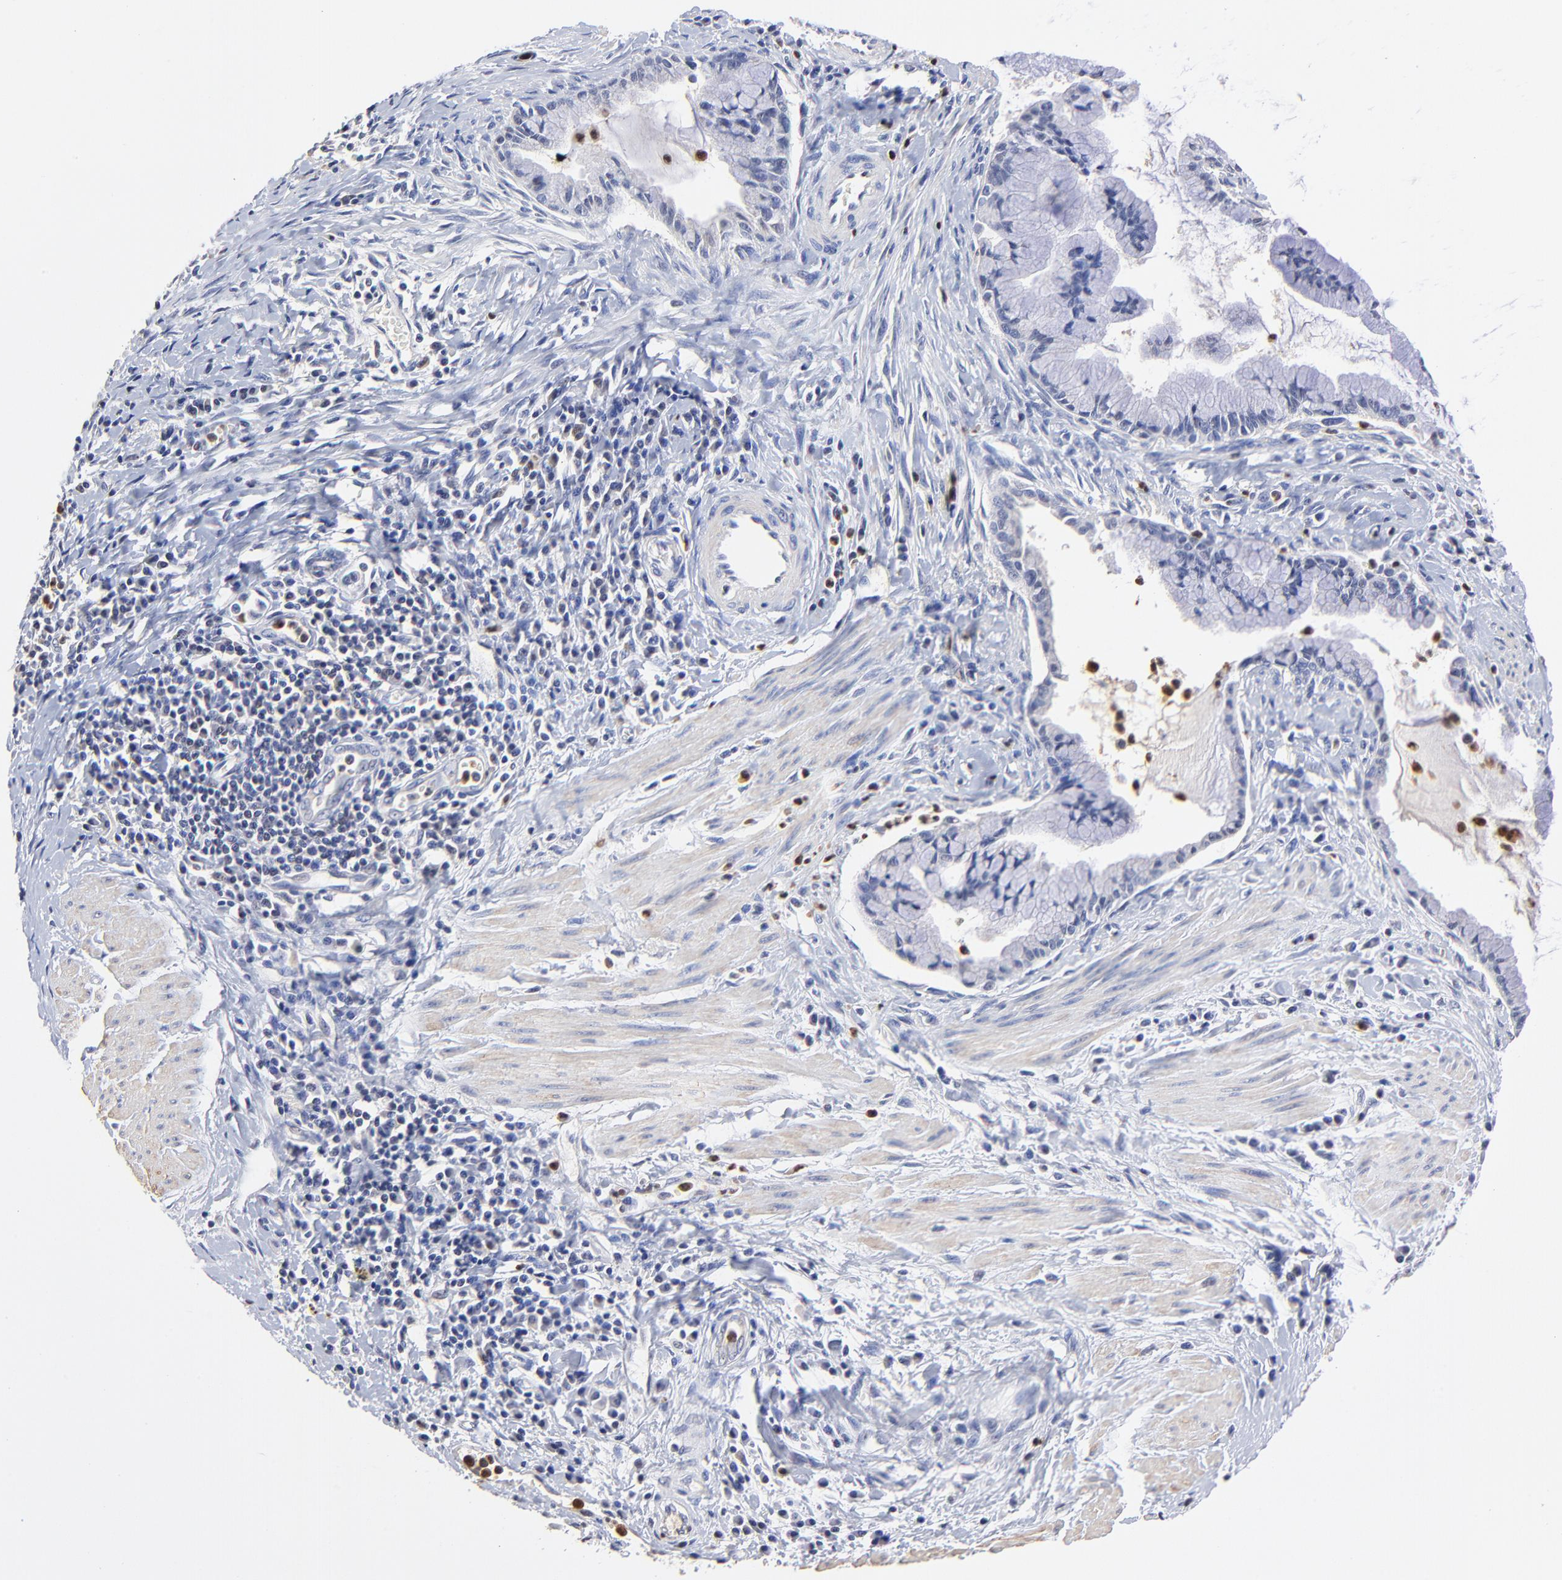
{"staining": {"intensity": "negative", "quantity": "none", "location": "none"}, "tissue": "pancreatic cancer", "cell_type": "Tumor cells", "image_type": "cancer", "snomed": [{"axis": "morphology", "description": "Adenocarcinoma, NOS"}, {"axis": "topography", "description": "Pancreas"}], "caption": "The IHC image has no significant positivity in tumor cells of pancreatic cancer (adenocarcinoma) tissue.", "gene": "BBOF1", "patient": {"sex": "male", "age": 59}}